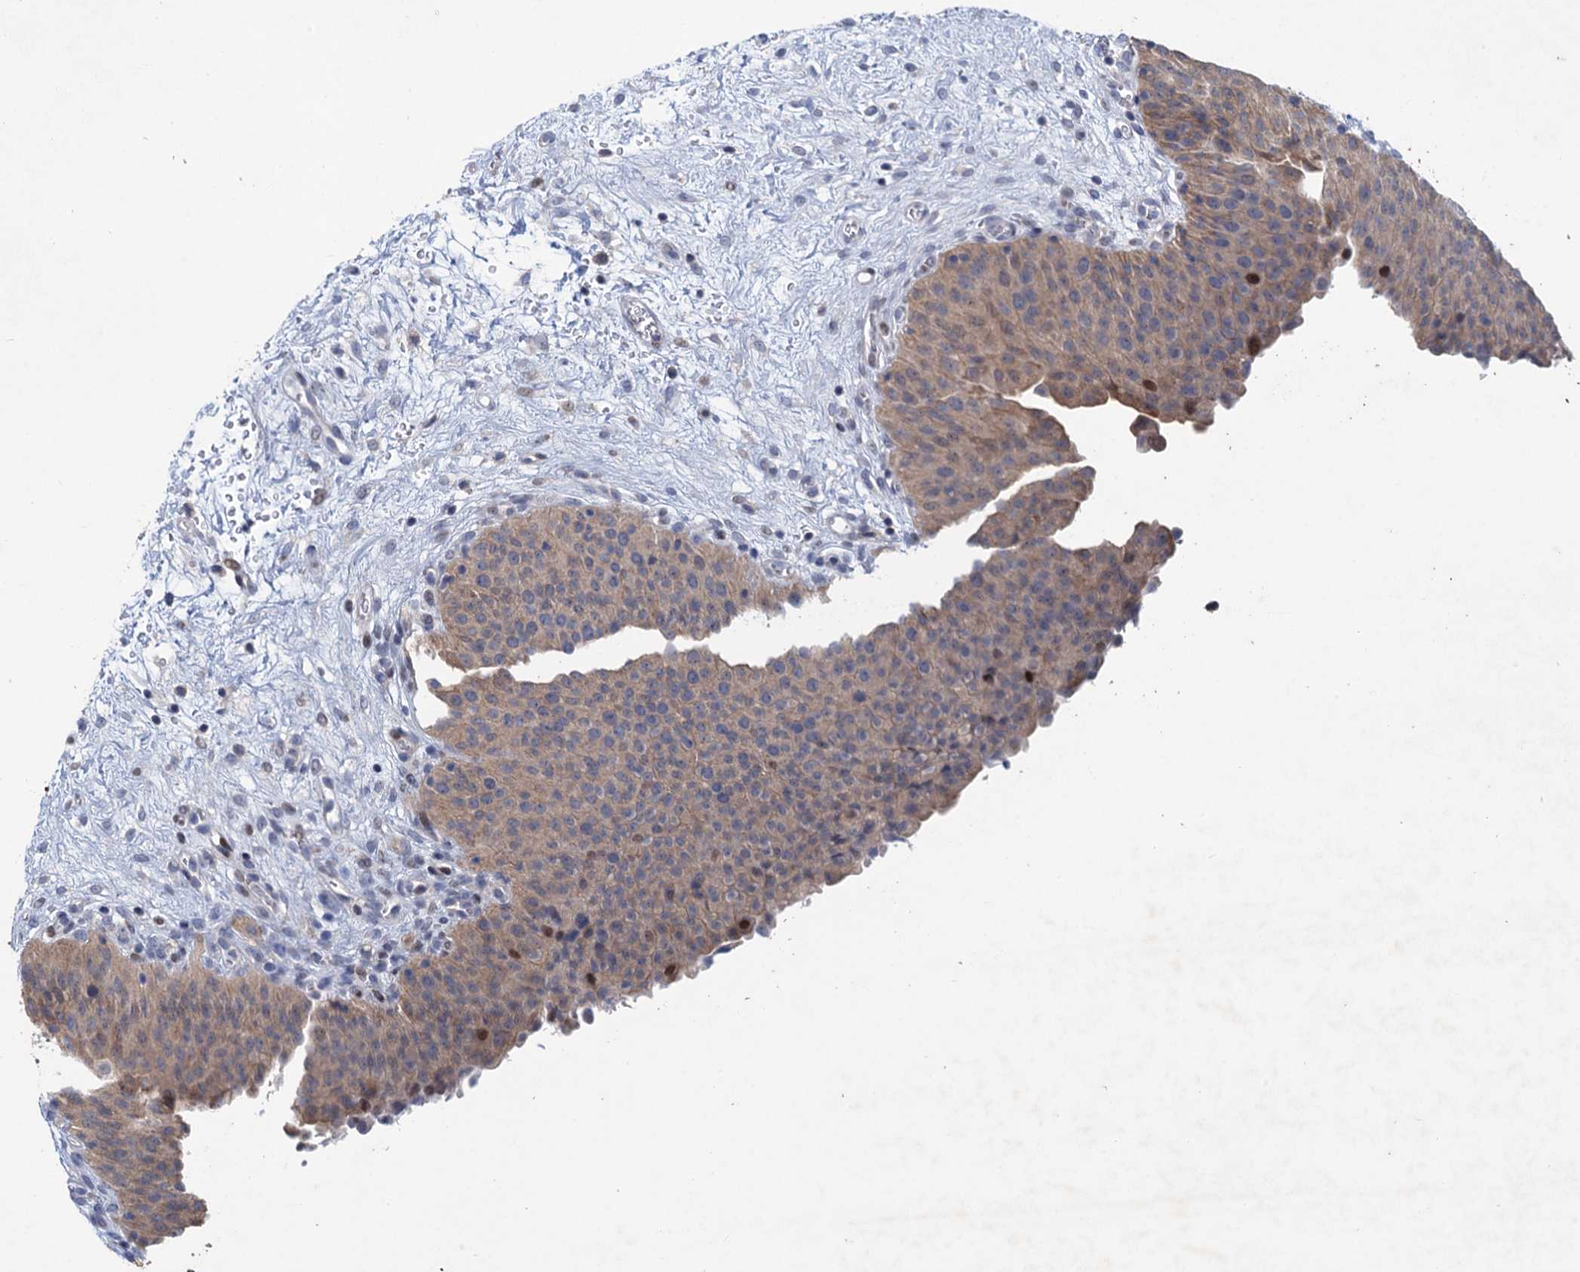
{"staining": {"intensity": "weak", "quantity": "25%-75%", "location": "cytoplasmic/membranous"}, "tissue": "urinary bladder", "cell_type": "Urothelial cells", "image_type": "normal", "snomed": [{"axis": "morphology", "description": "Normal tissue, NOS"}, {"axis": "morphology", "description": "Dysplasia, NOS"}, {"axis": "topography", "description": "Urinary bladder"}], "caption": "Weak cytoplasmic/membranous protein expression is identified in about 25%-75% of urothelial cells in urinary bladder.", "gene": "ESYT3", "patient": {"sex": "male", "age": 35}}